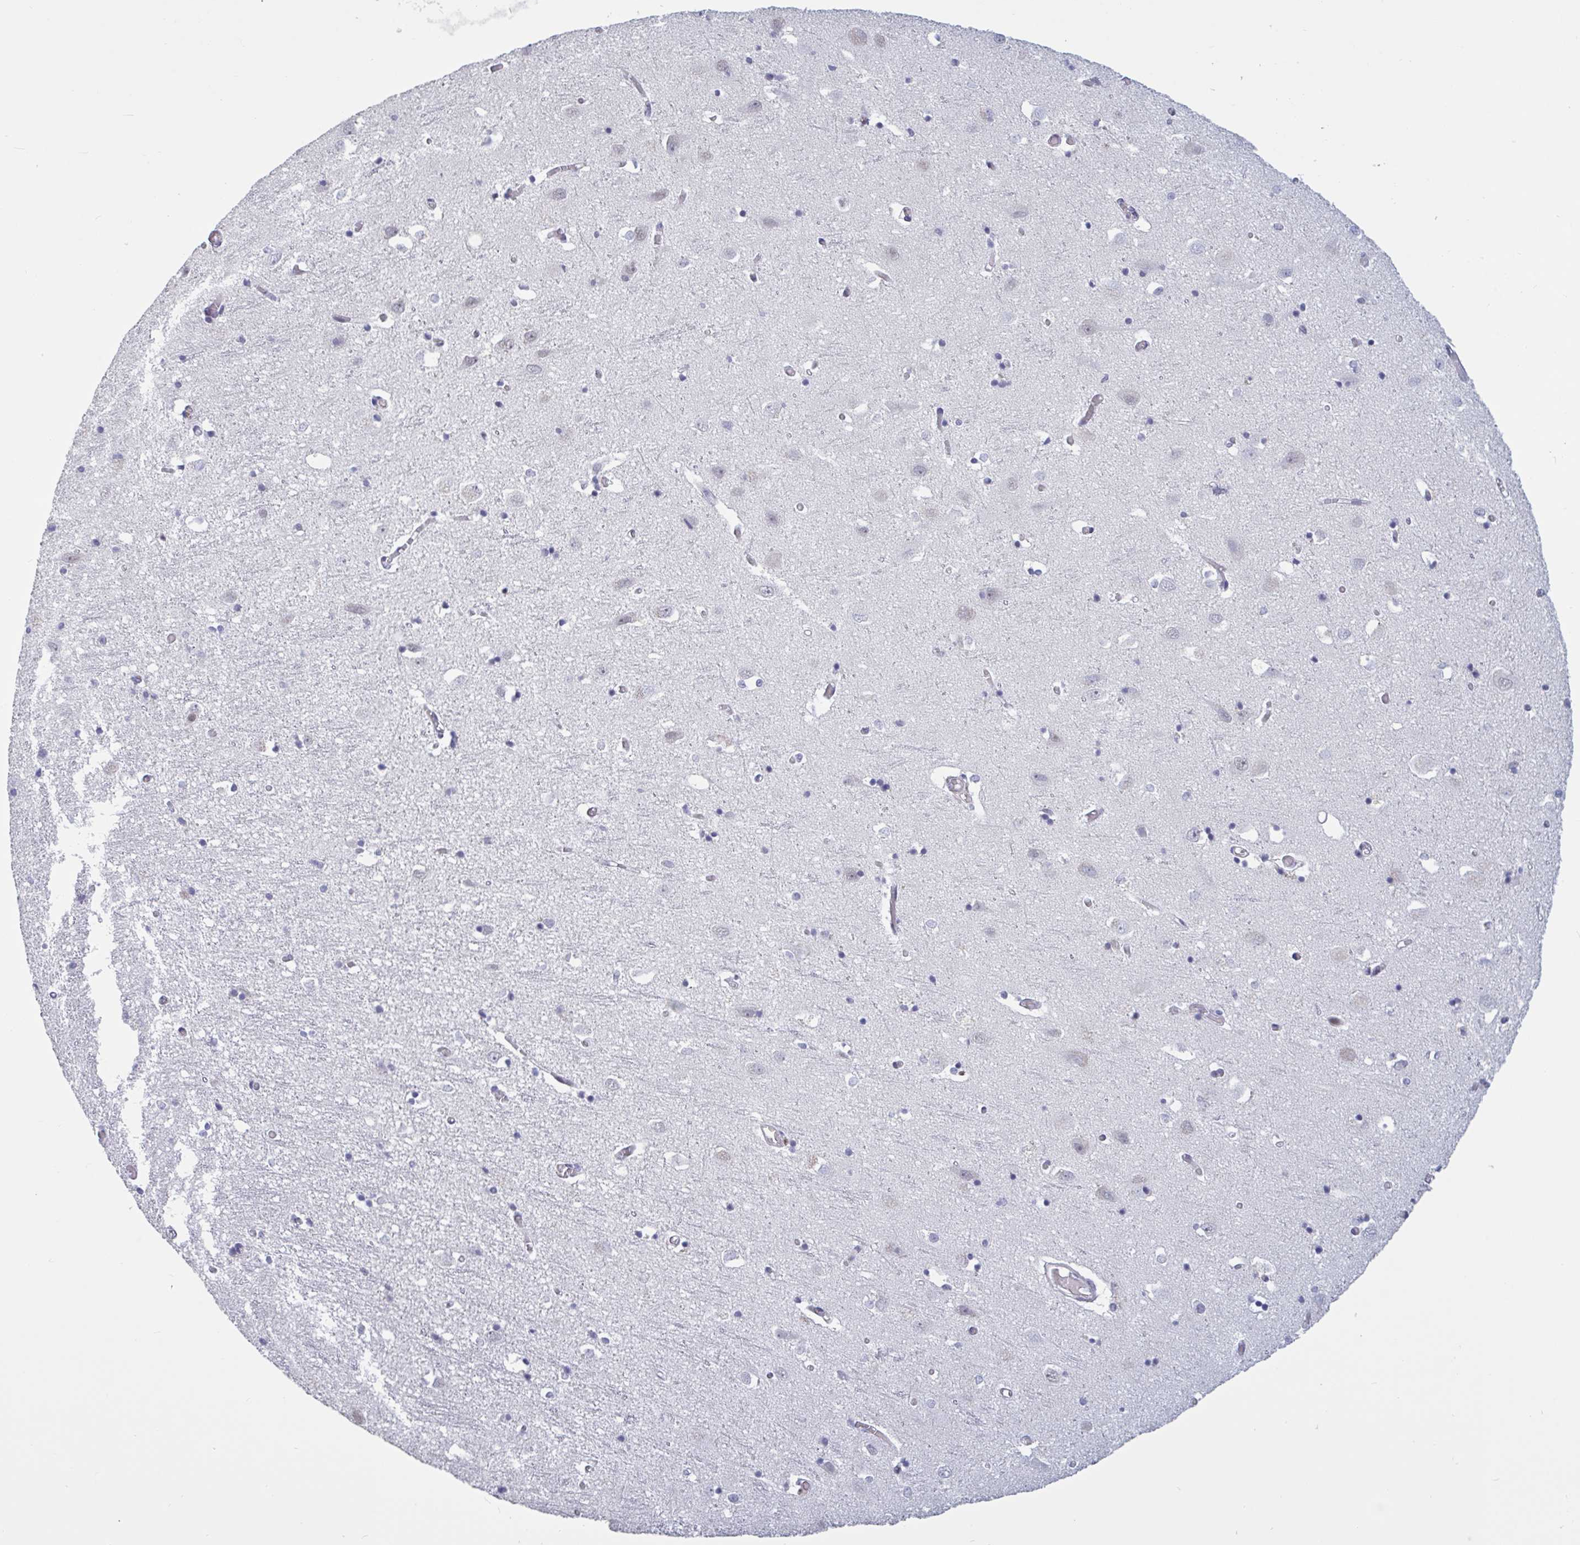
{"staining": {"intensity": "negative", "quantity": "none", "location": "none"}, "tissue": "cerebral cortex", "cell_type": "Endothelial cells", "image_type": "normal", "snomed": [{"axis": "morphology", "description": "Normal tissue, NOS"}, {"axis": "topography", "description": "Cerebral cortex"}], "caption": "Immunohistochemistry (IHC) of unremarkable cerebral cortex displays no positivity in endothelial cells.", "gene": "BCL7B", "patient": {"sex": "male", "age": 70}}